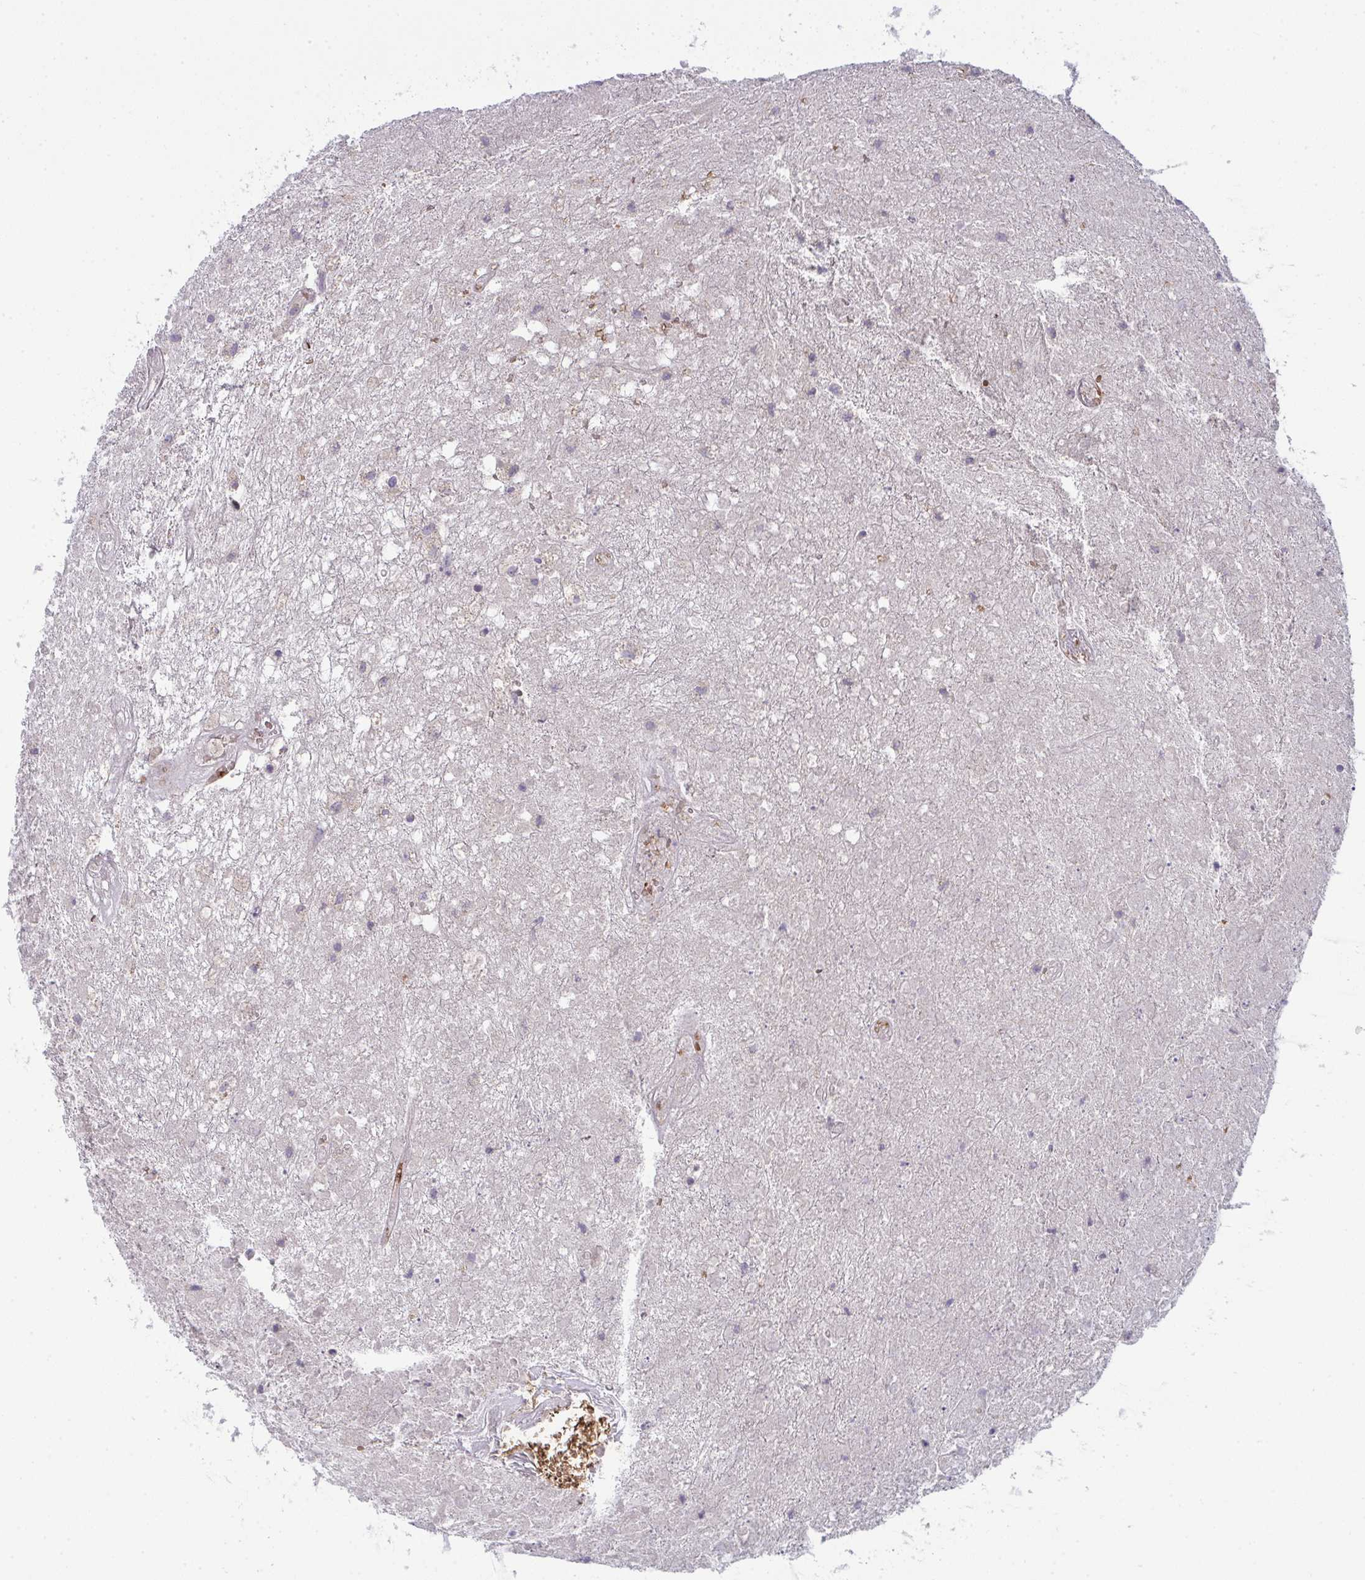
{"staining": {"intensity": "negative", "quantity": "none", "location": "none"}, "tissue": "glioma", "cell_type": "Tumor cells", "image_type": "cancer", "snomed": [{"axis": "morphology", "description": "Glioma, malignant, High grade"}, {"axis": "topography", "description": "Brain"}], "caption": "This histopathology image is of glioma stained with immunohistochemistry (IHC) to label a protein in brown with the nuclei are counter-stained blue. There is no positivity in tumor cells.", "gene": "SPTB", "patient": {"sex": "male", "age": 46}}